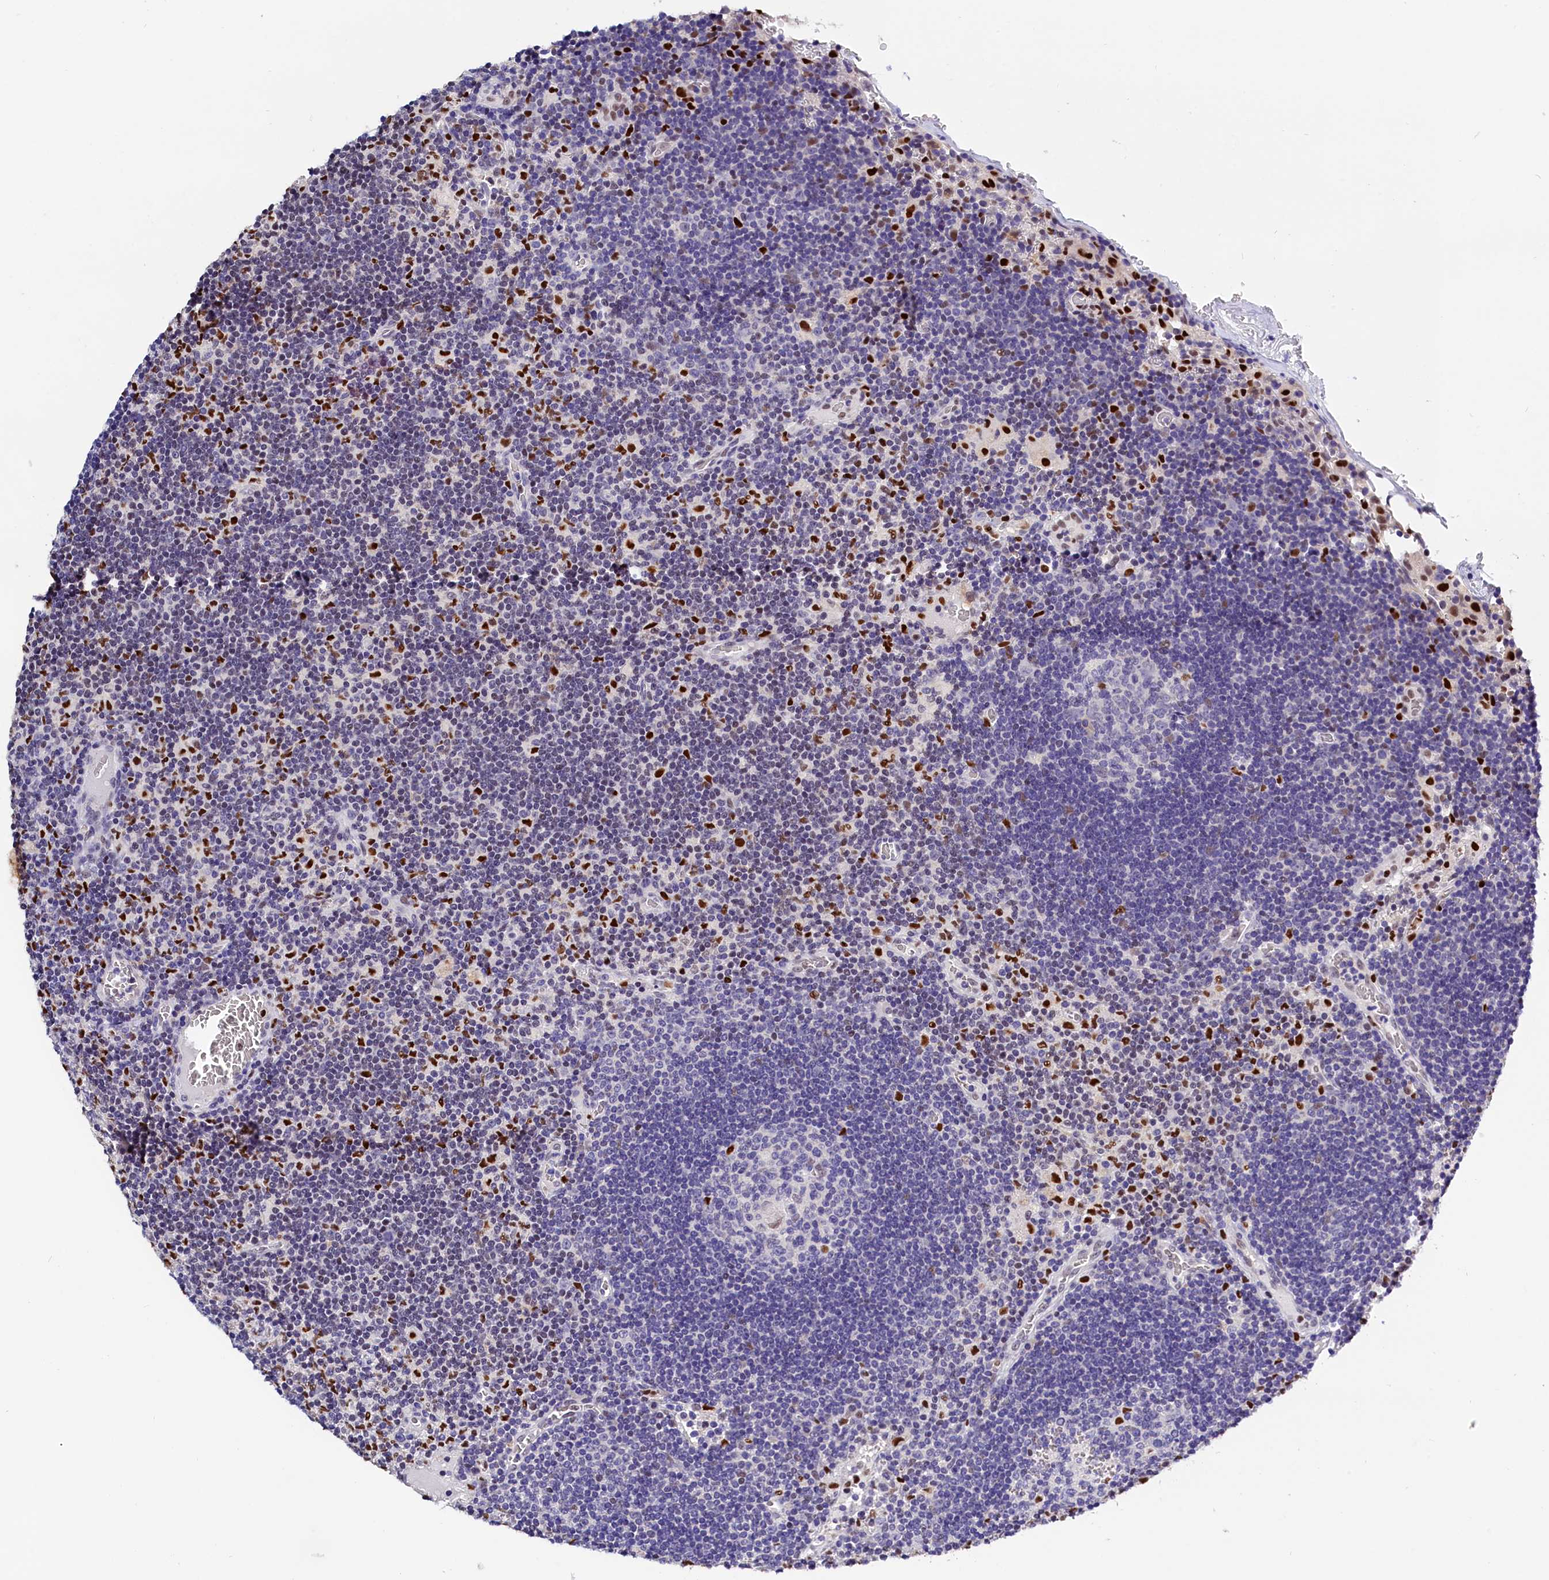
{"staining": {"intensity": "negative", "quantity": "none", "location": "none"}, "tissue": "lymph node", "cell_type": "Germinal center cells", "image_type": "normal", "snomed": [{"axis": "morphology", "description": "Normal tissue, NOS"}, {"axis": "topography", "description": "Lymph node"}], "caption": "Immunohistochemical staining of benign human lymph node shows no significant staining in germinal center cells.", "gene": "BTBD9", "patient": {"sex": "female", "age": 73}}